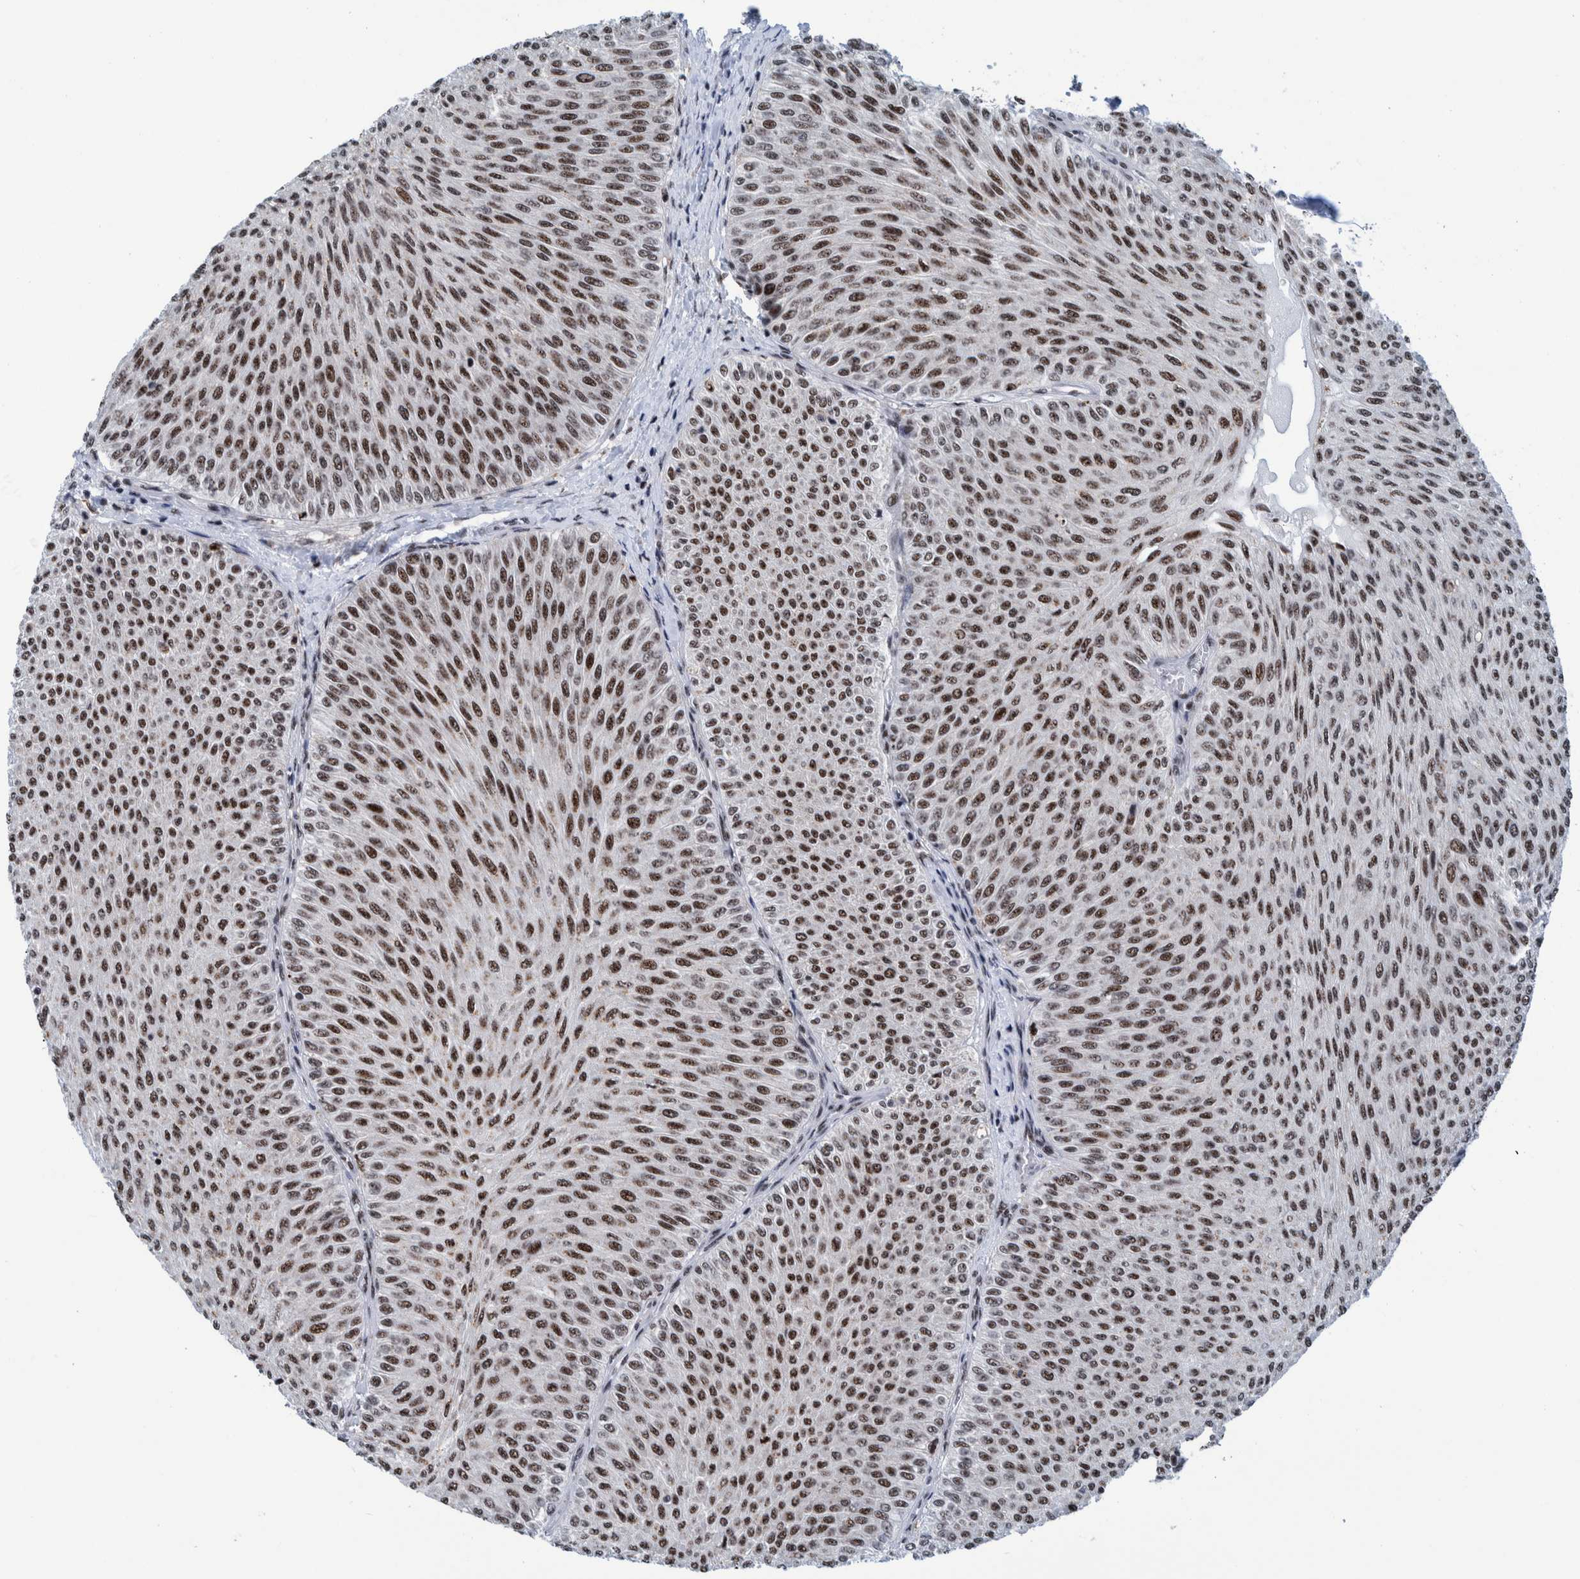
{"staining": {"intensity": "moderate", "quantity": ">75%", "location": "nuclear"}, "tissue": "urothelial cancer", "cell_type": "Tumor cells", "image_type": "cancer", "snomed": [{"axis": "morphology", "description": "Urothelial carcinoma, Low grade"}, {"axis": "topography", "description": "Urinary bladder"}], "caption": "IHC (DAB) staining of low-grade urothelial carcinoma reveals moderate nuclear protein positivity in approximately >75% of tumor cells.", "gene": "EFTUD2", "patient": {"sex": "male", "age": 78}}